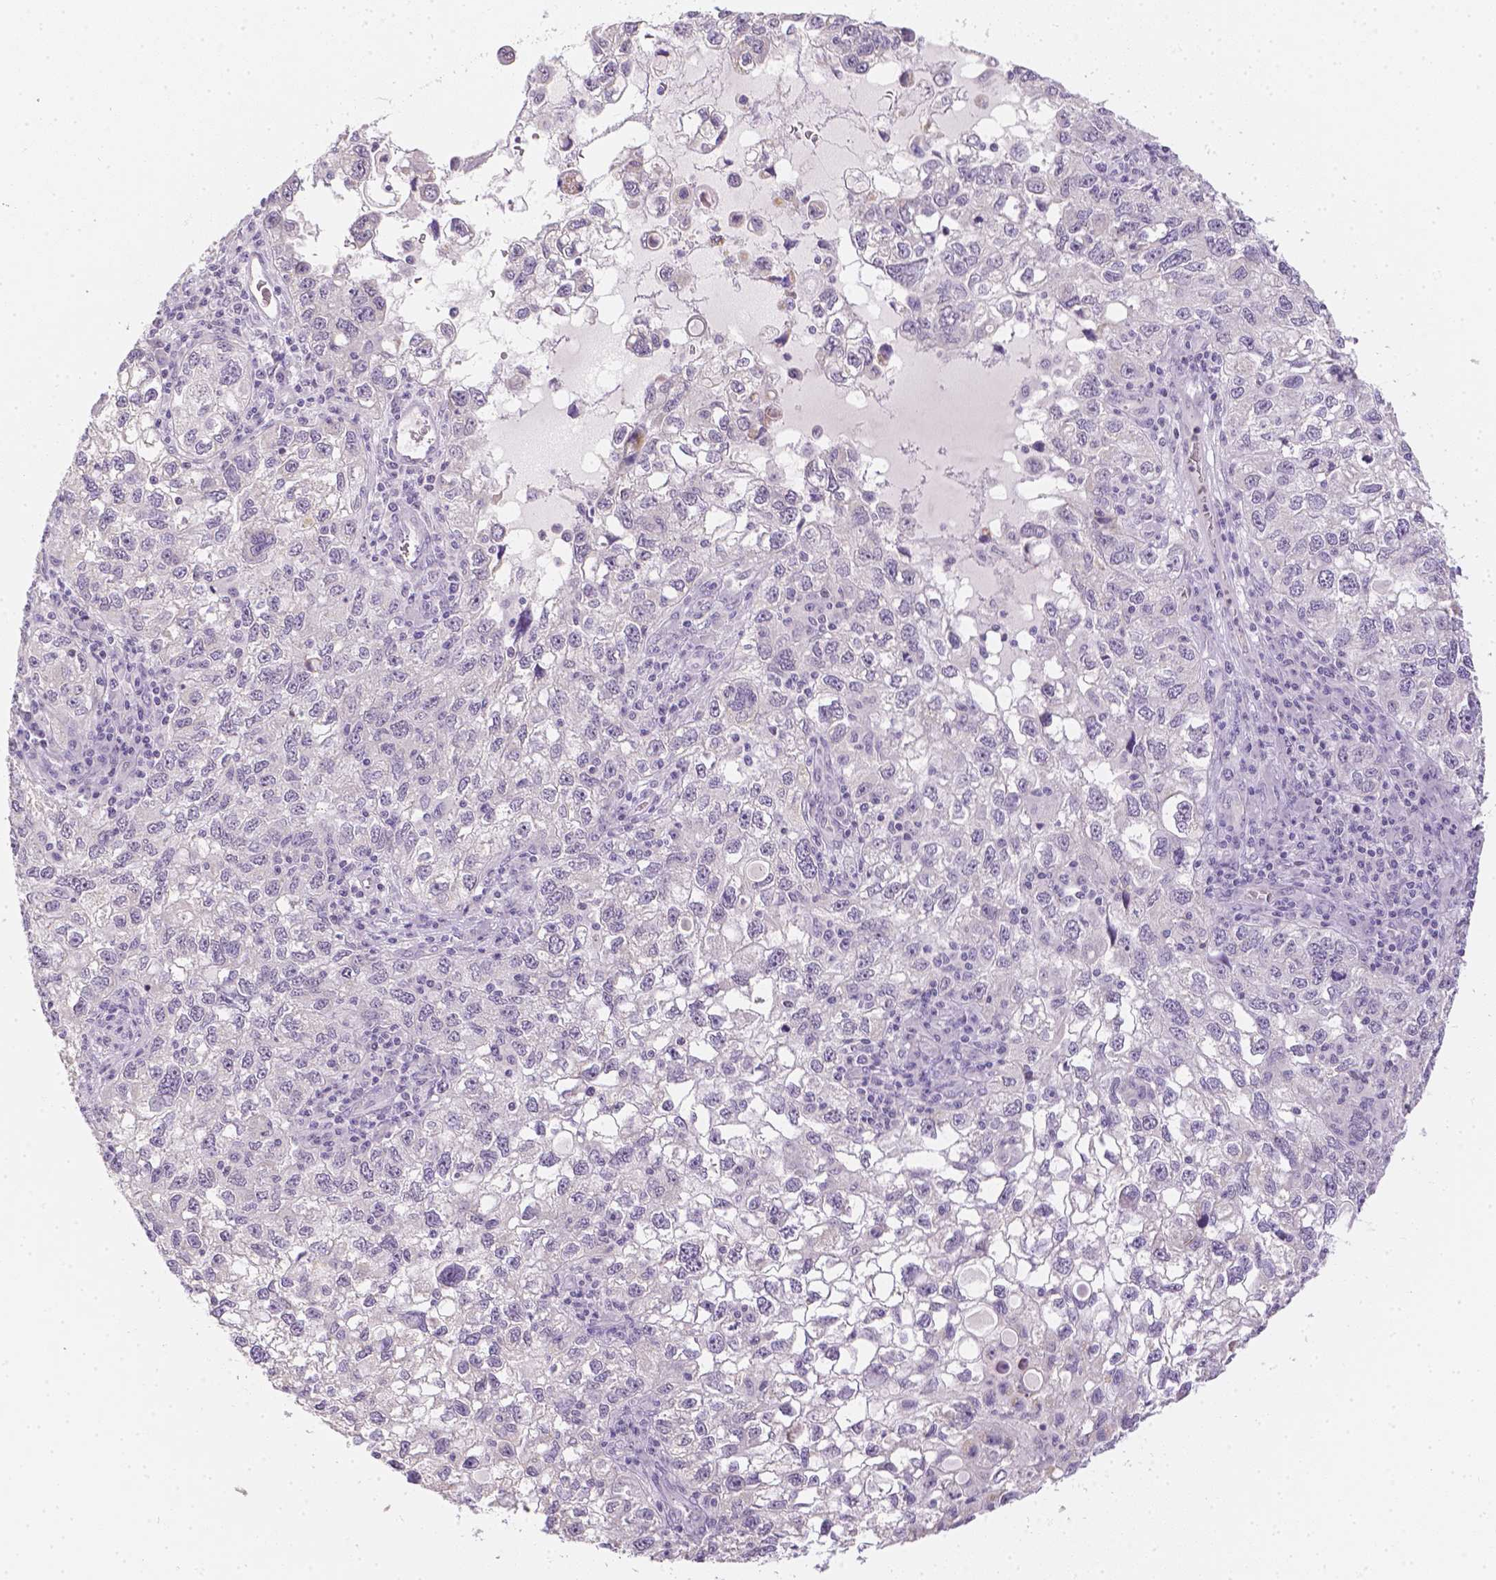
{"staining": {"intensity": "negative", "quantity": "none", "location": "none"}, "tissue": "cervical cancer", "cell_type": "Tumor cells", "image_type": "cancer", "snomed": [{"axis": "morphology", "description": "Squamous cell carcinoma, NOS"}, {"axis": "topography", "description": "Cervix"}], "caption": "This is an IHC histopathology image of human cervical squamous cell carcinoma. There is no positivity in tumor cells.", "gene": "ZNF280B", "patient": {"sex": "female", "age": 55}}